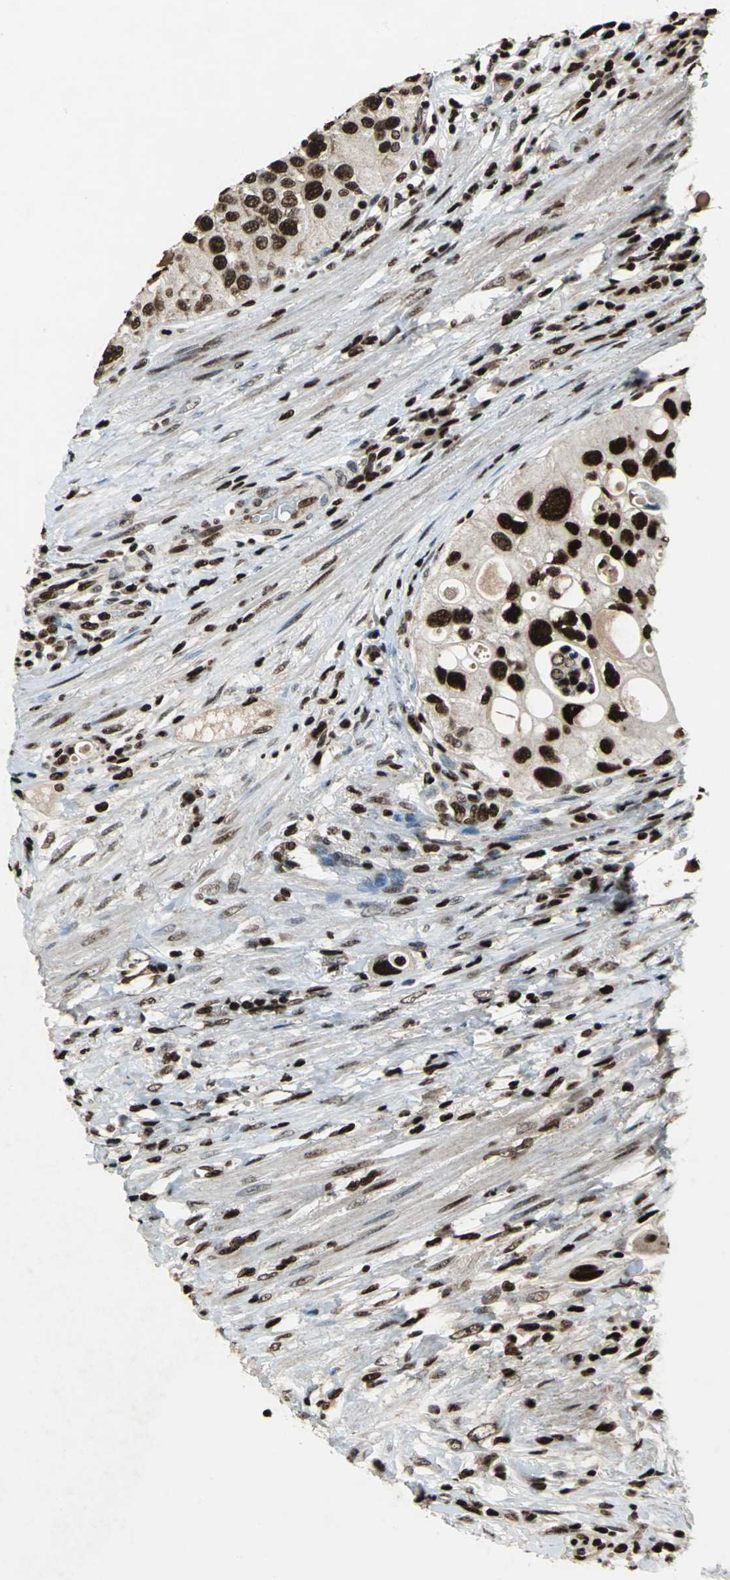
{"staining": {"intensity": "strong", "quantity": ">75%", "location": "nuclear"}, "tissue": "urothelial cancer", "cell_type": "Tumor cells", "image_type": "cancer", "snomed": [{"axis": "morphology", "description": "Urothelial carcinoma, High grade"}, {"axis": "topography", "description": "Urinary bladder"}], "caption": "A brown stain shows strong nuclear staining of a protein in human urothelial carcinoma (high-grade) tumor cells.", "gene": "ANP32A", "patient": {"sex": "female", "age": 56}}